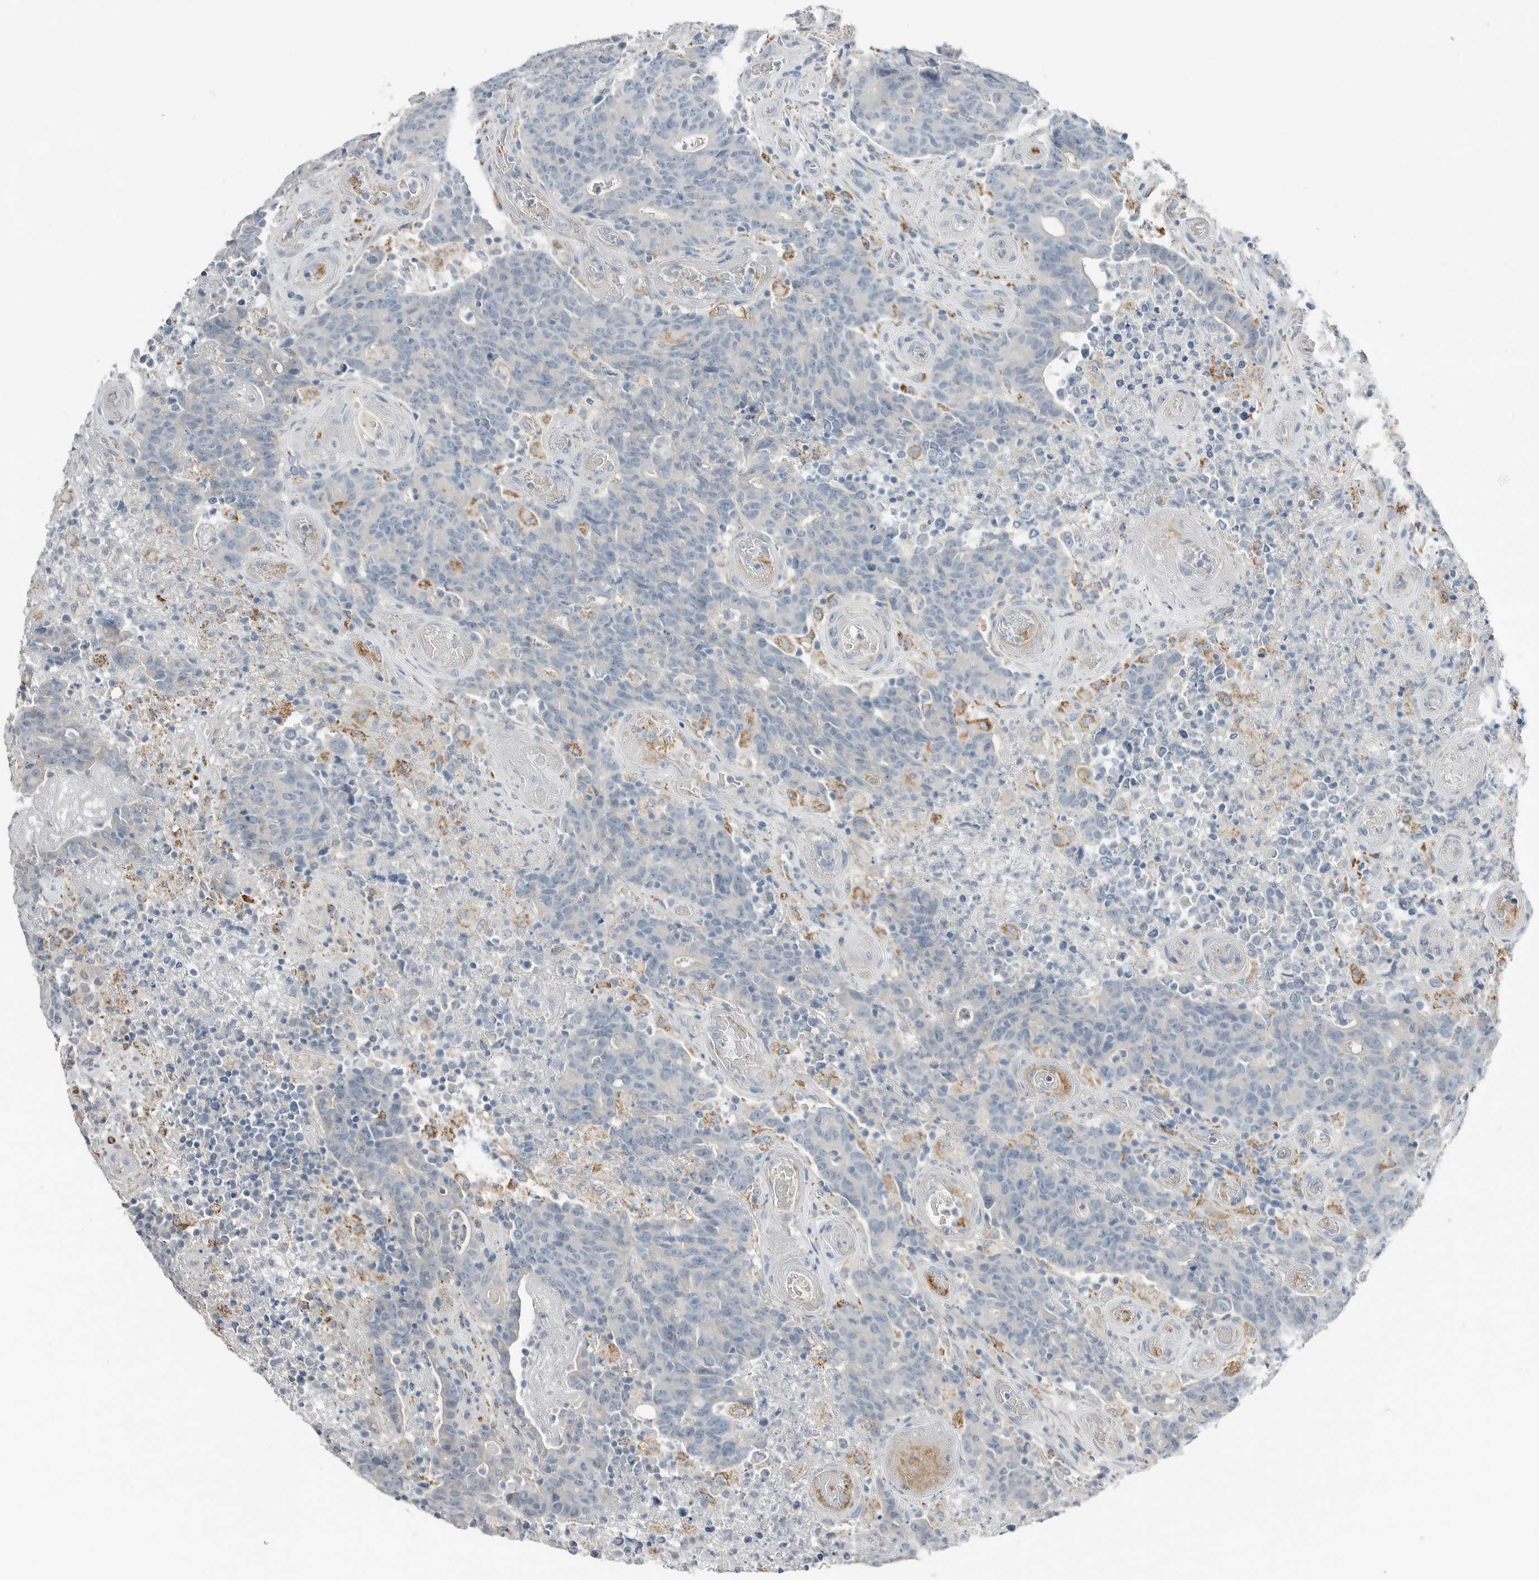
{"staining": {"intensity": "negative", "quantity": "none", "location": "none"}, "tissue": "colorectal cancer", "cell_type": "Tumor cells", "image_type": "cancer", "snomed": [{"axis": "morphology", "description": "Normal tissue, NOS"}, {"axis": "morphology", "description": "Adenocarcinoma, NOS"}, {"axis": "topography", "description": "Colon"}], "caption": "This is an immunohistochemistry (IHC) micrograph of human colorectal cancer (adenocarcinoma). There is no expression in tumor cells.", "gene": "SERPINB7", "patient": {"sex": "female", "age": 75}}